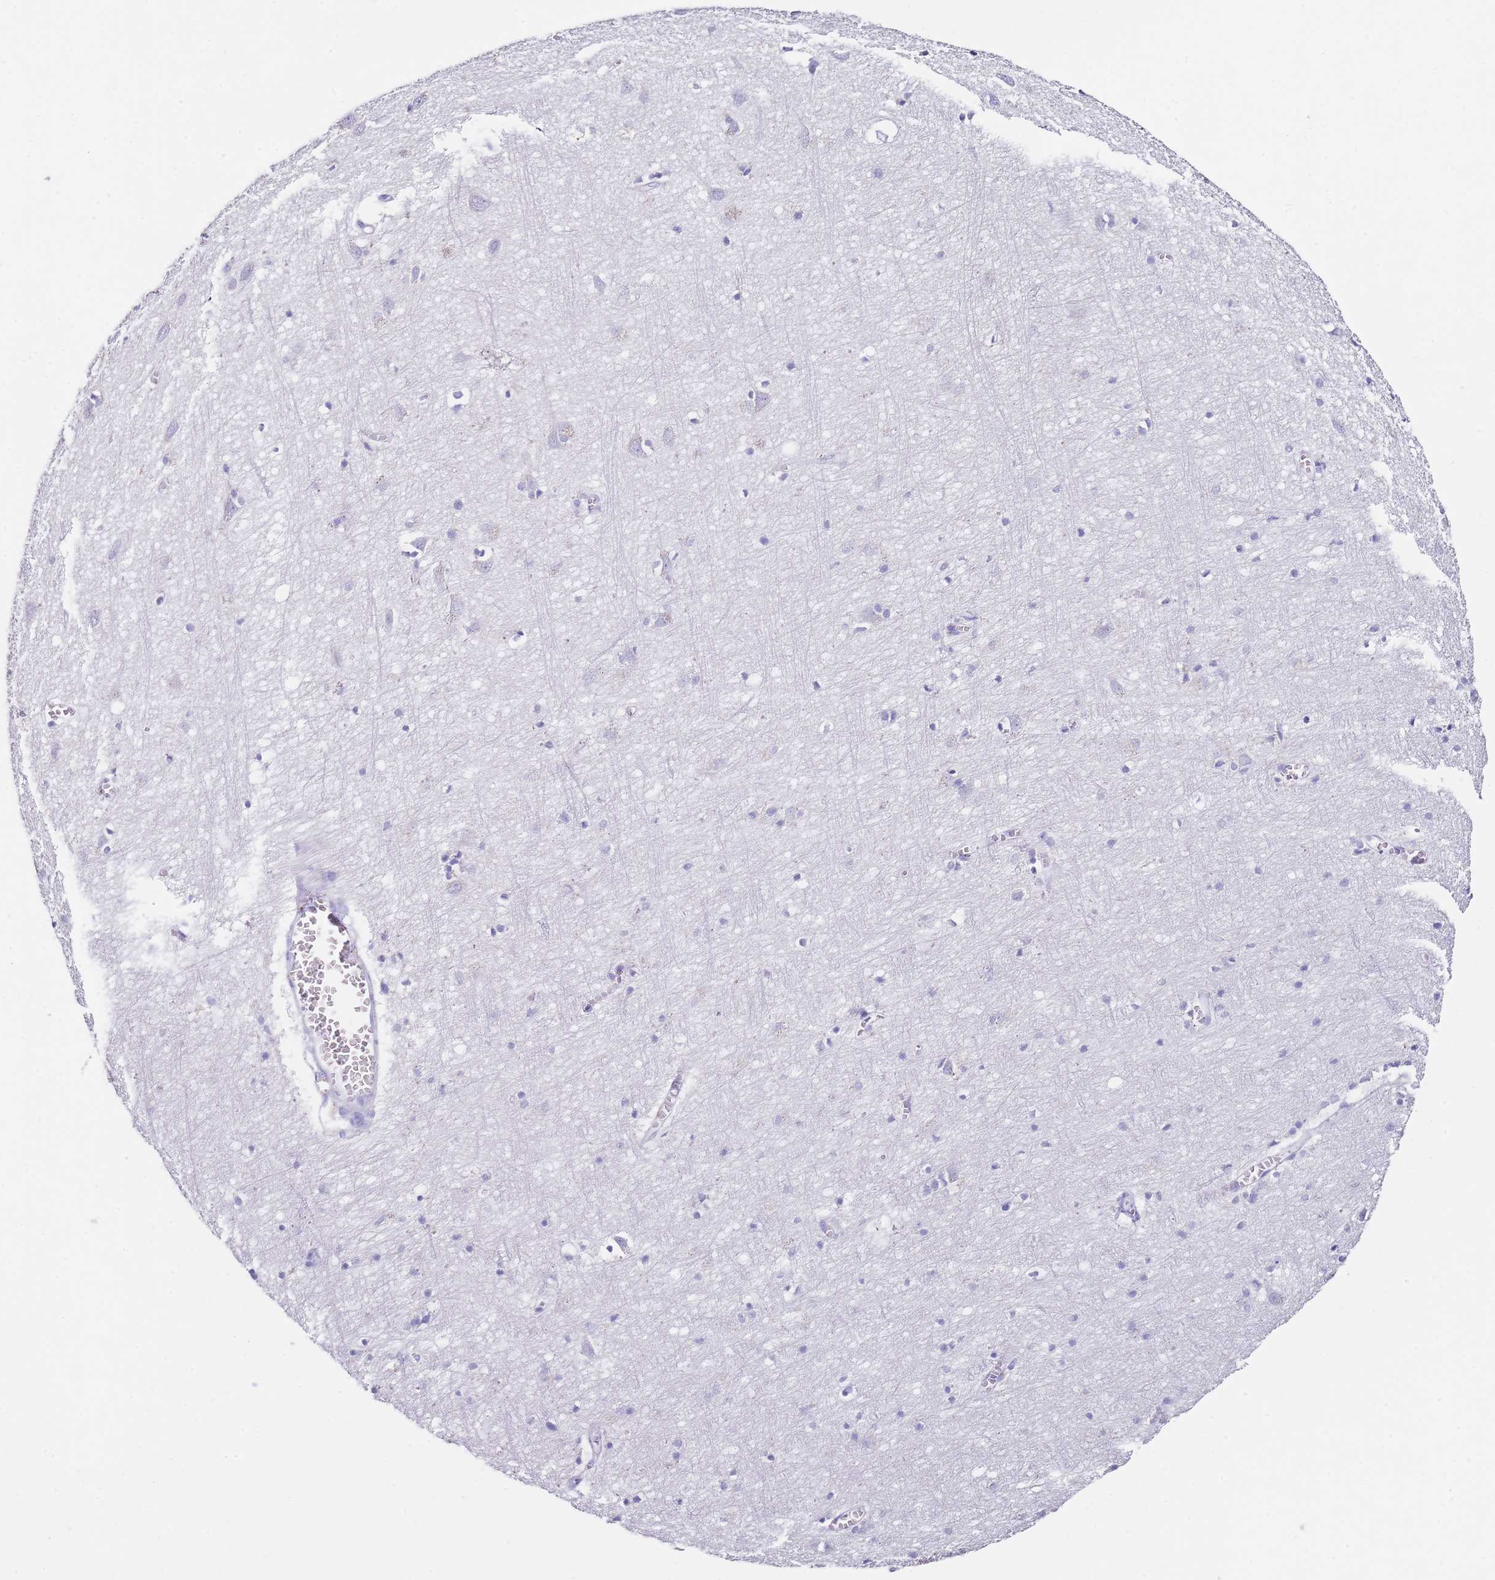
{"staining": {"intensity": "negative", "quantity": "none", "location": "none"}, "tissue": "cerebral cortex", "cell_type": "Endothelial cells", "image_type": "normal", "snomed": [{"axis": "morphology", "description": "Normal tissue, NOS"}, {"axis": "topography", "description": "Cerebral cortex"}], "caption": "Immunohistochemistry (IHC) image of benign cerebral cortex: human cerebral cortex stained with DAB demonstrates no significant protein positivity in endothelial cells. (Brightfield microscopy of DAB immunohistochemistry at high magnification).", "gene": "PTBP2", "patient": {"sex": "female", "age": 64}}